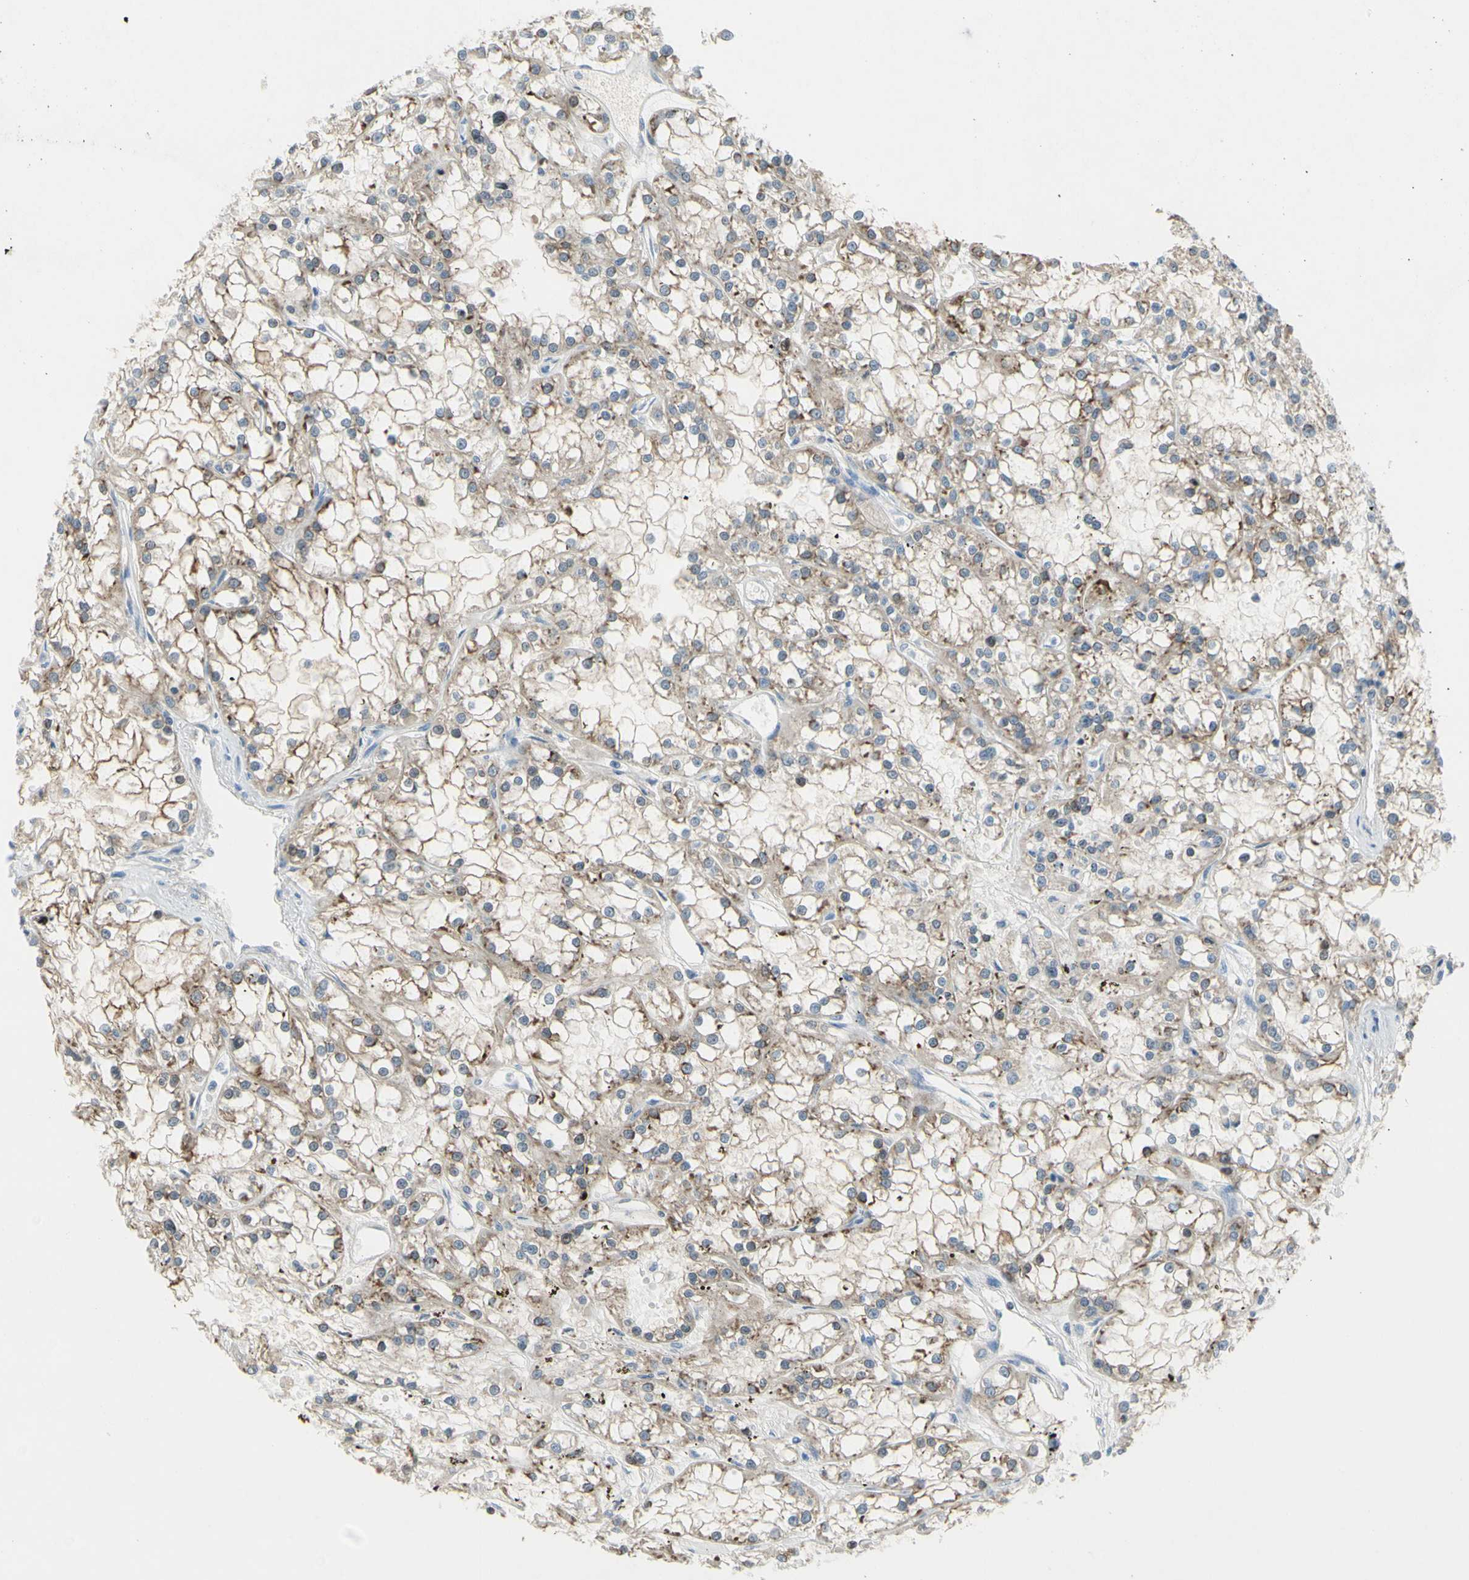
{"staining": {"intensity": "weak", "quantity": ">75%", "location": "cytoplasmic/membranous"}, "tissue": "renal cancer", "cell_type": "Tumor cells", "image_type": "cancer", "snomed": [{"axis": "morphology", "description": "Adenocarcinoma, NOS"}, {"axis": "topography", "description": "Kidney"}], "caption": "High-power microscopy captured an immunohistochemistry histopathology image of adenocarcinoma (renal), revealing weak cytoplasmic/membranous positivity in approximately >75% of tumor cells.", "gene": "MUC1", "patient": {"sex": "female", "age": 52}}